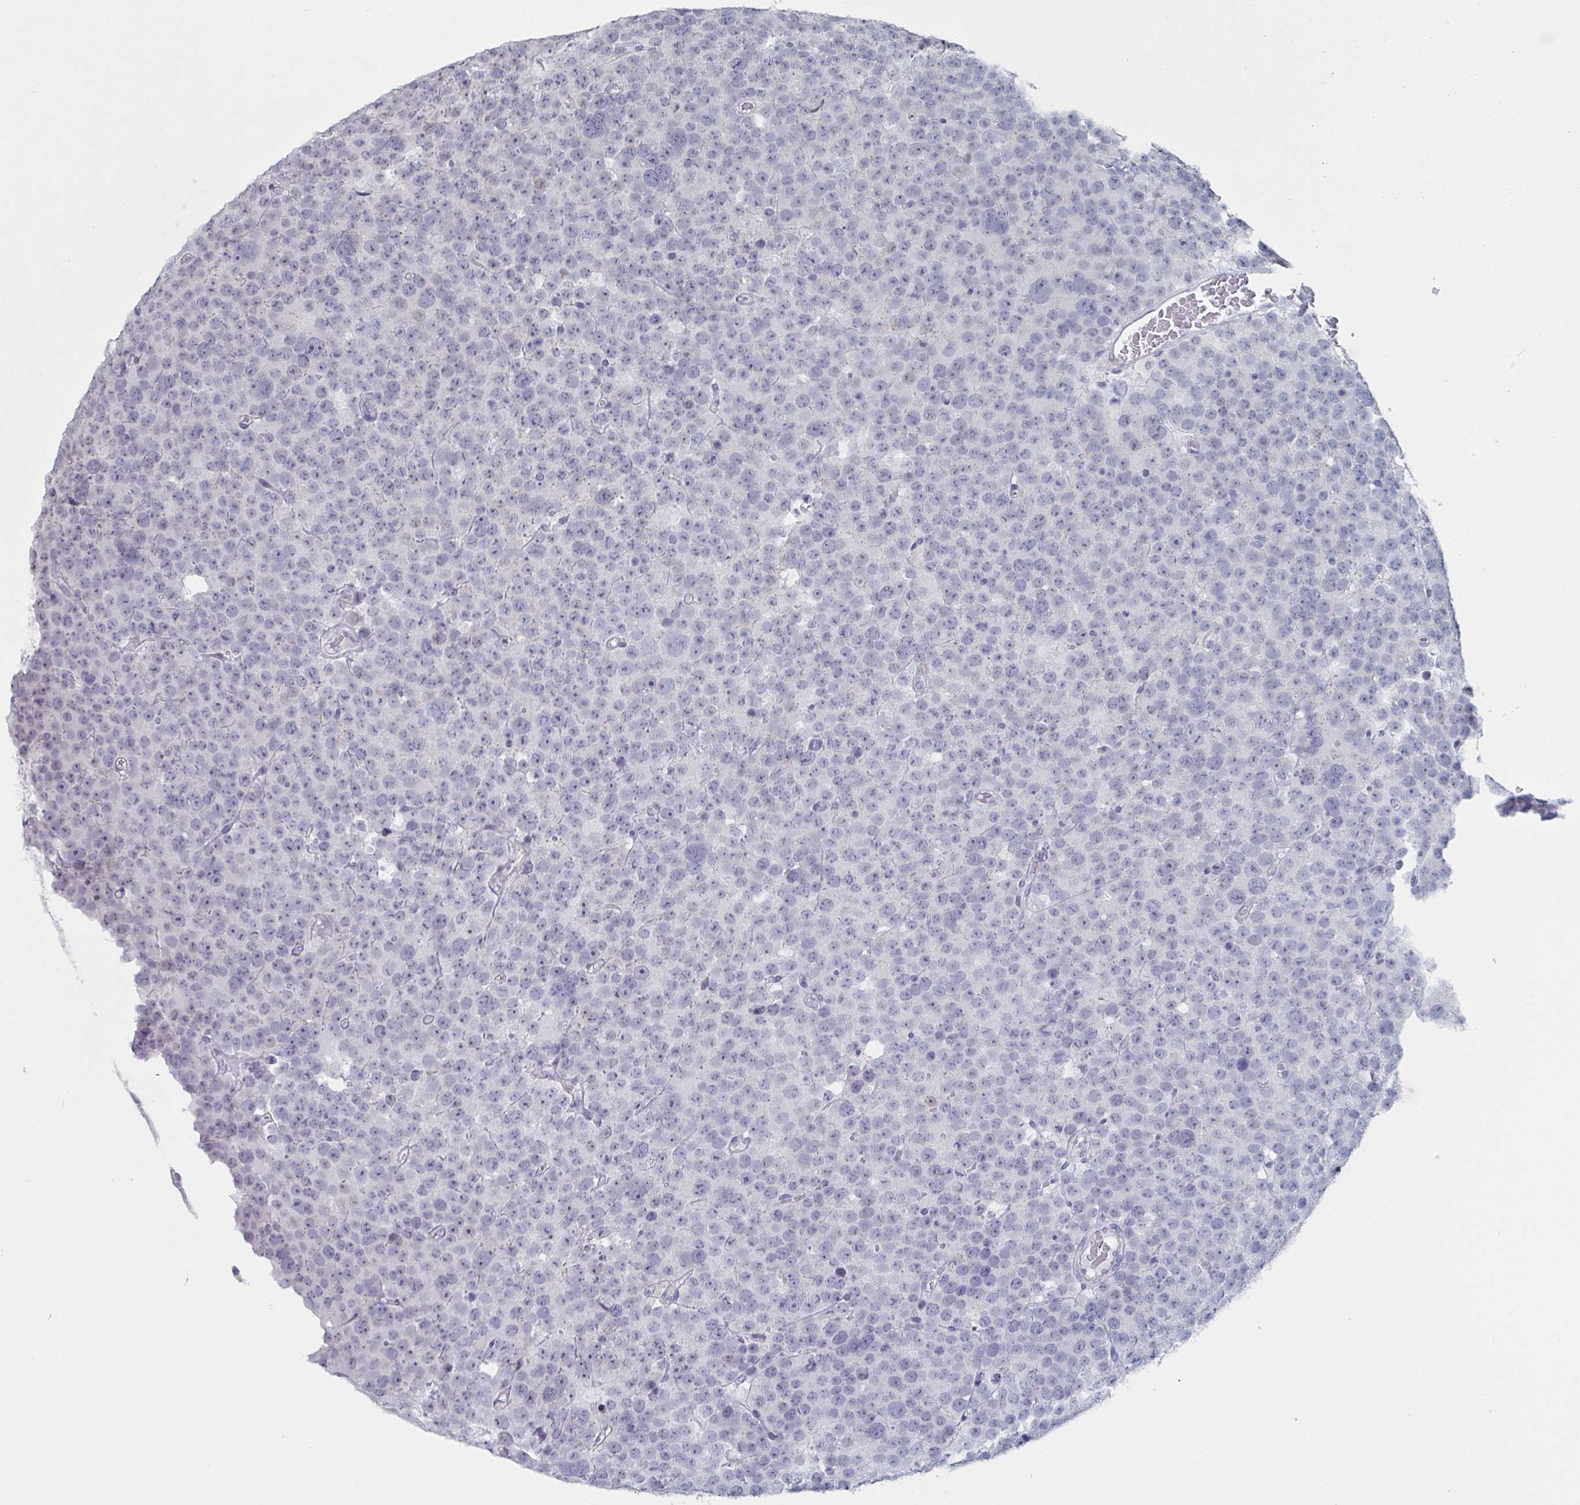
{"staining": {"intensity": "negative", "quantity": "none", "location": "none"}, "tissue": "testis cancer", "cell_type": "Tumor cells", "image_type": "cancer", "snomed": [{"axis": "morphology", "description": "Seminoma, NOS"}, {"axis": "topography", "description": "Testis"}], "caption": "Immunohistochemistry (IHC) image of neoplastic tissue: human seminoma (testis) stained with DAB (3,3'-diaminobenzidine) exhibits no significant protein positivity in tumor cells. Brightfield microscopy of immunohistochemistry (IHC) stained with DAB (brown) and hematoxylin (blue), captured at high magnification.", "gene": "FOXA1", "patient": {"sex": "male", "age": 71}}